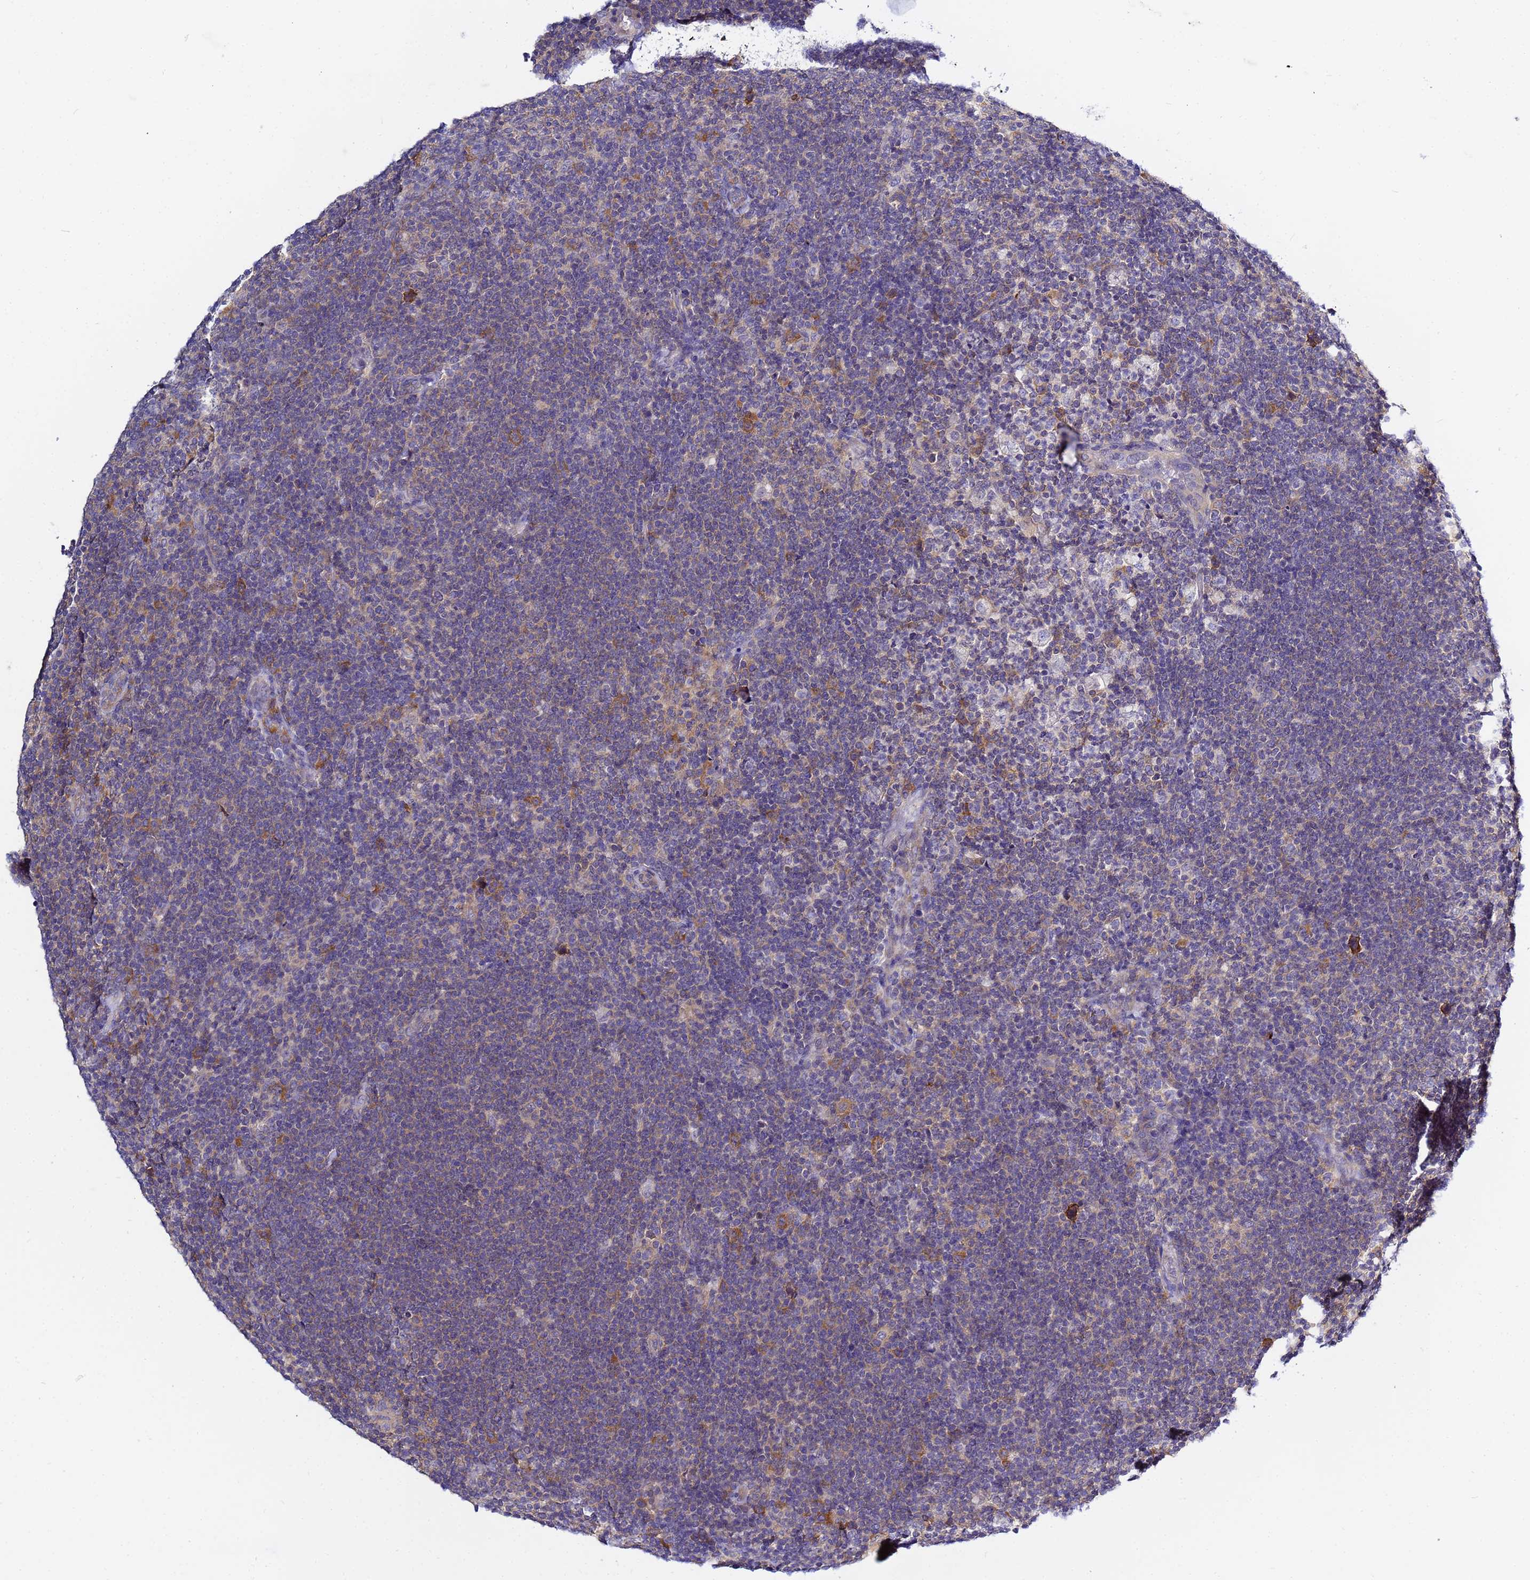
{"staining": {"intensity": "negative", "quantity": "none", "location": "none"}, "tissue": "lymphoma", "cell_type": "Tumor cells", "image_type": "cancer", "snomed": [{"axis": "morphology", "description": "Hodgkin's disease, NOS"}, {"axis": "topography", "description": "Lymph node"}], "caption": "The IHC histopathology image has no significant staining in tumor cells of lymphoma tissue.", "gene": "LENG1", "patient": {"sex": "female", "age": 57}}